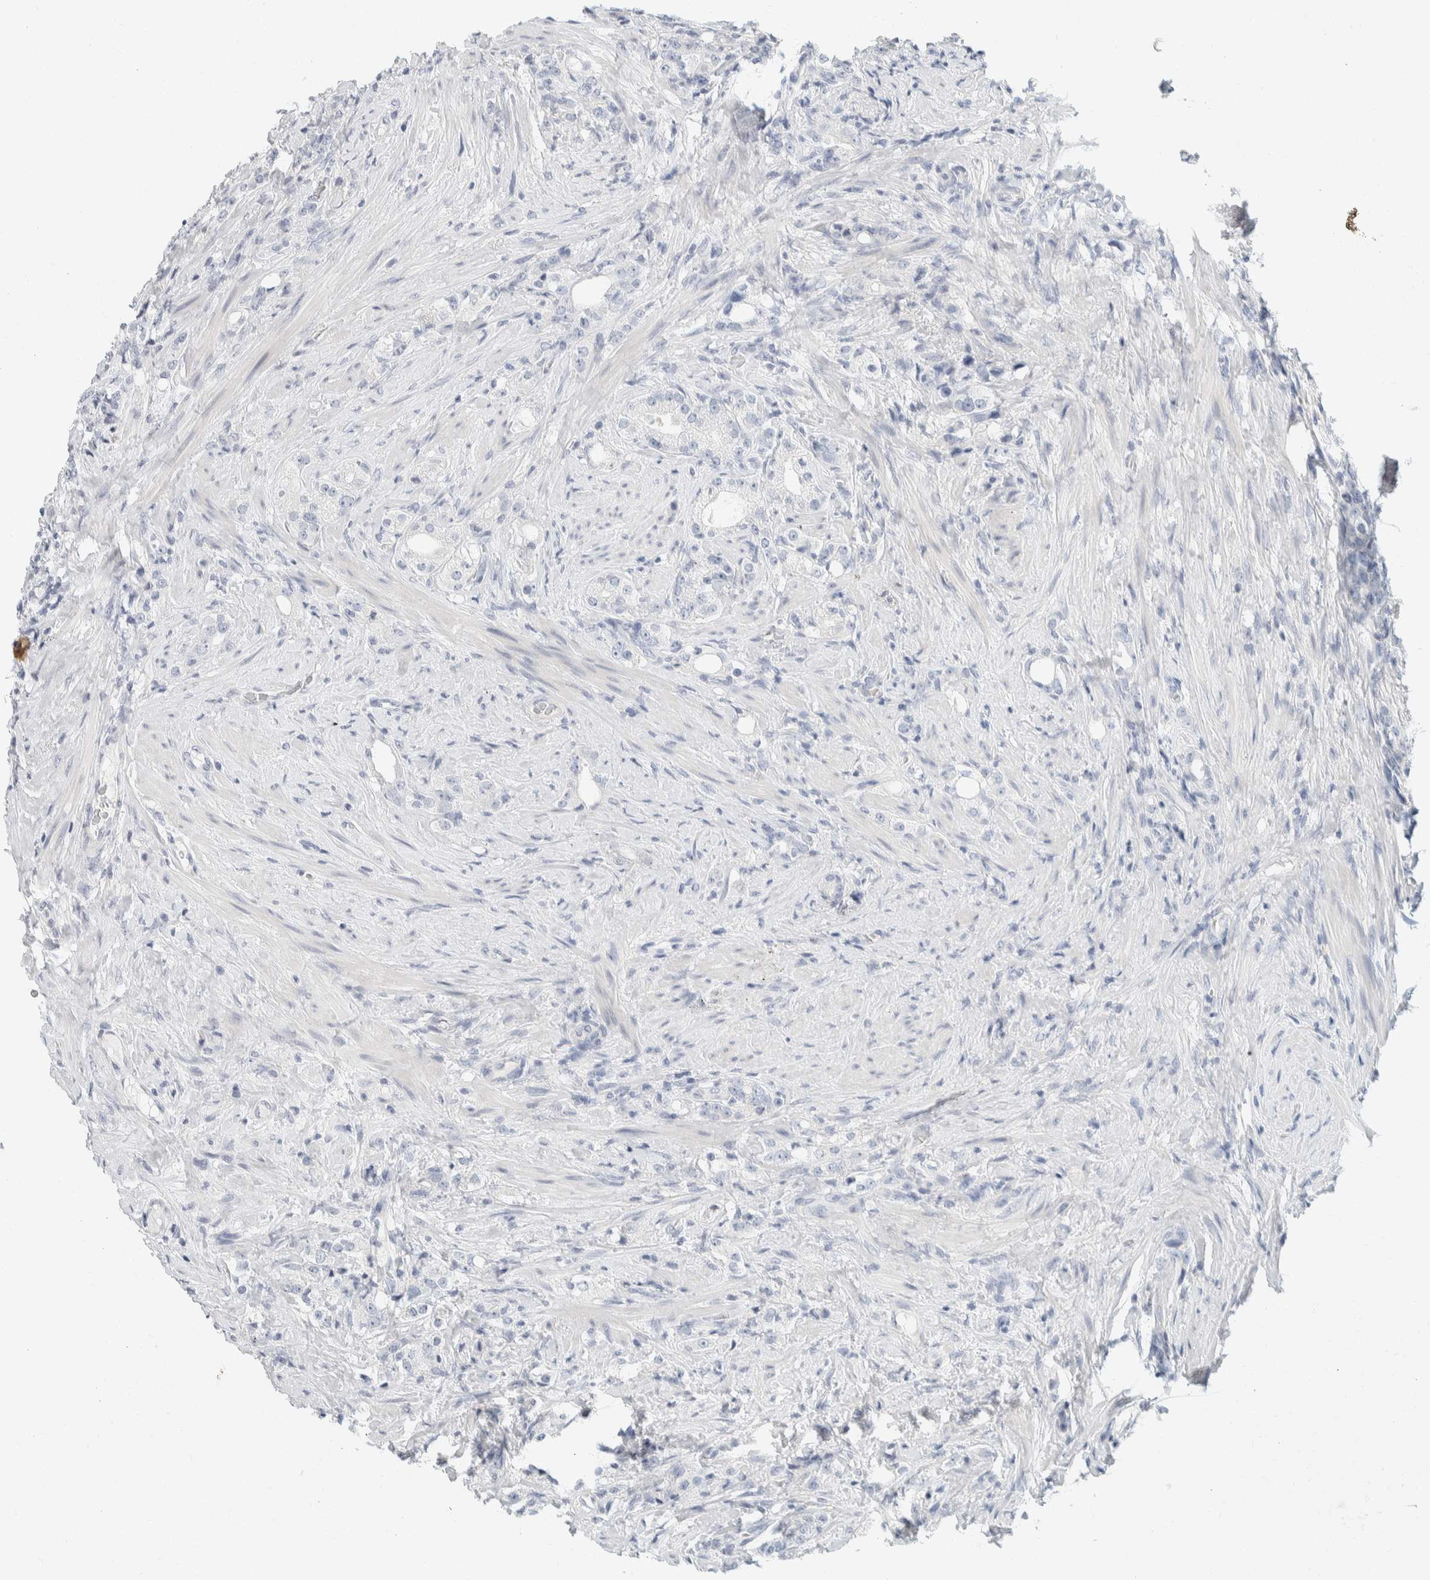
{"staining": {"intensity": "negative", "quantity": "none", "location": "none"}, "tissue": "prostate cancer", "cell_type": "Tumor cells", "image_type": "cancer", "snomed": [{"axis": "morphology", "description": "Adenocarcinoma, High grade"}, {"axis": "topography", "description": "Prostate"}], "caption": "Tumor cells are negative for protein expression in human prostate high-grade adenocarcinoma.", "gene": "ALOX12B", "patient": {"sex": "male", "age": 63}}